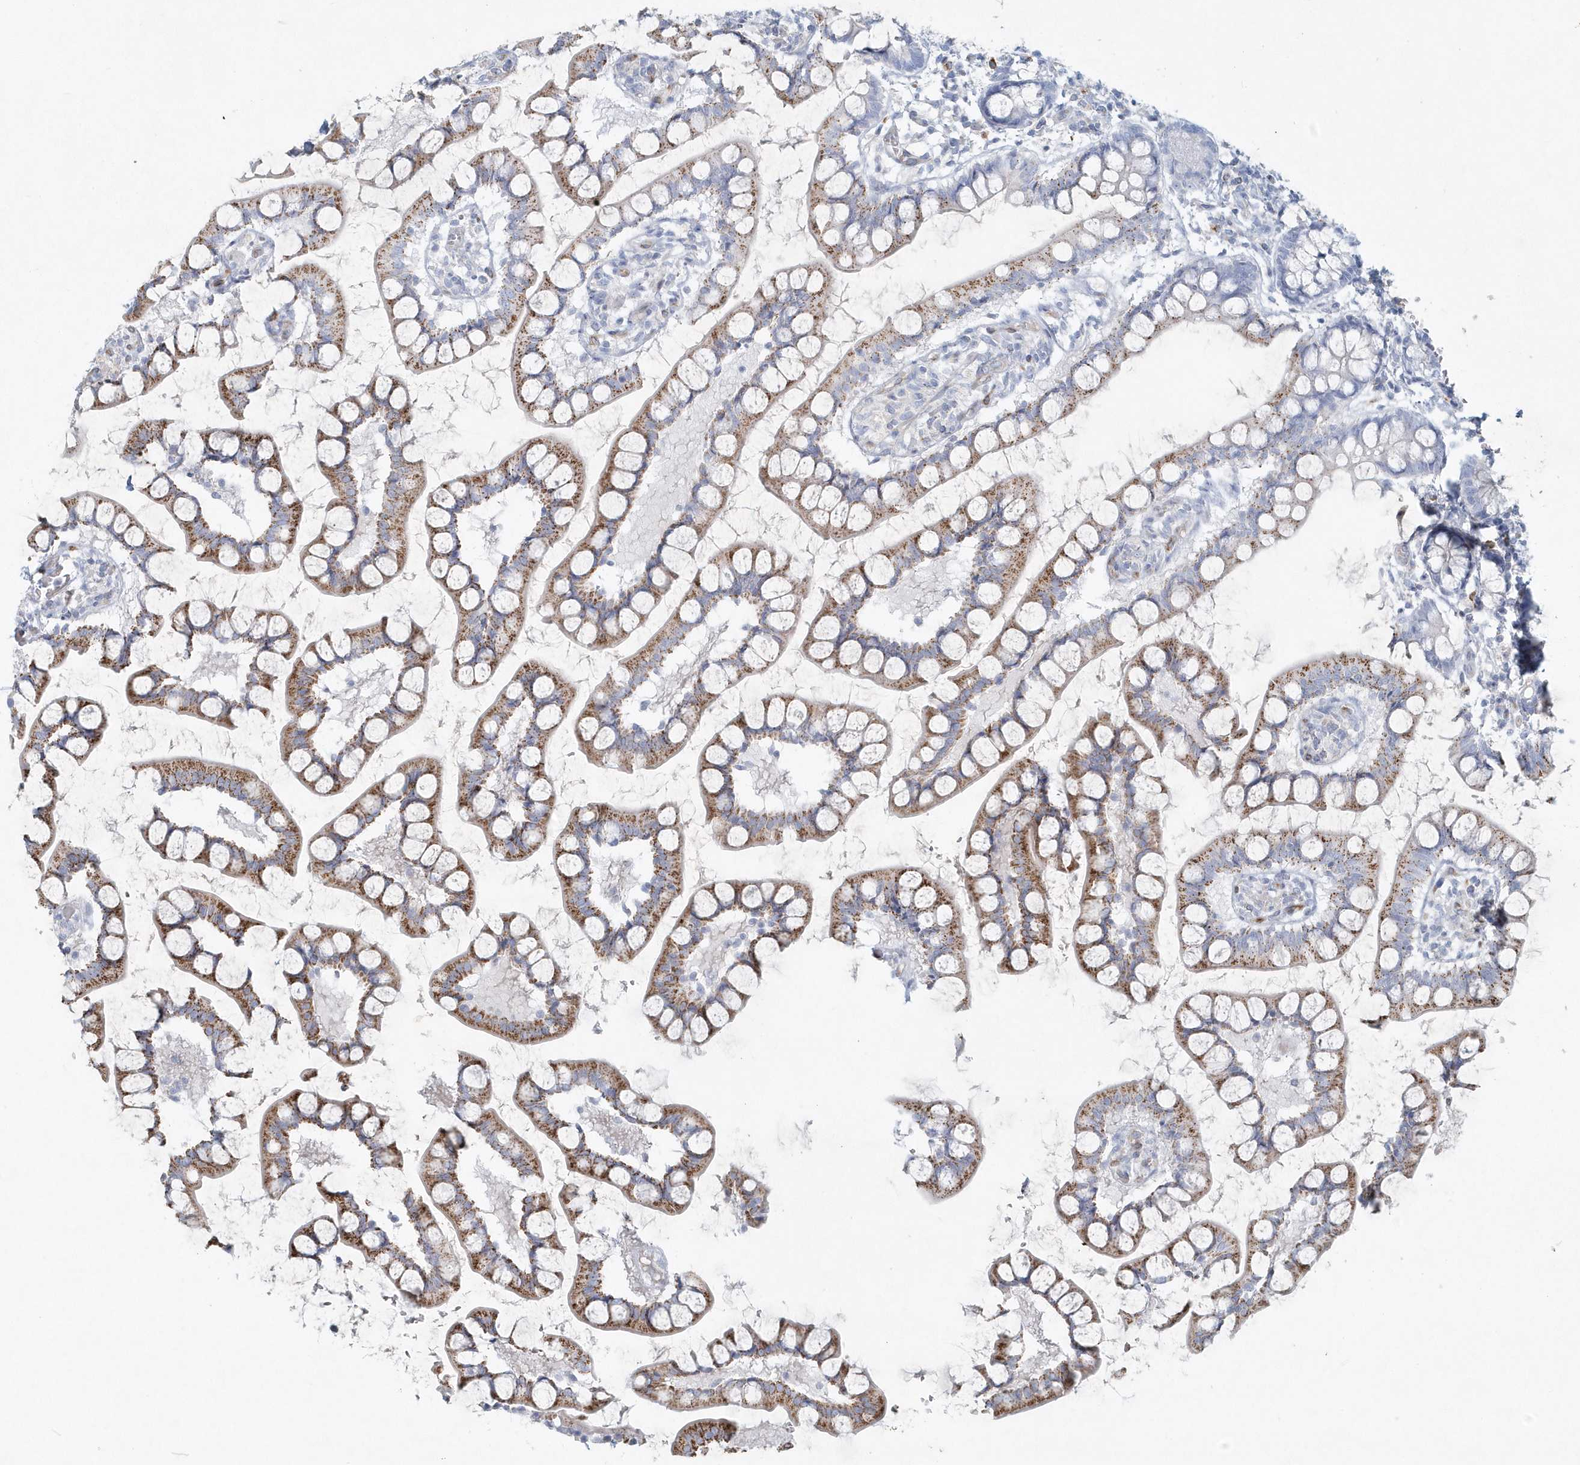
{"staining": {"intensity": "moderate", "quantity": "25%-75%", "location": "cytoplasmic/membranous"}, "tissue": "small intestine", "cell_type": "Glandular cells", "image_type": "normal", "snomed": [{"axis": "morphology", "description": "Normal tissue, NOS"}, {"axis": "topography", "description": "Small intestine"}], "caption": "Immunohistochemical staining of benign small intestine displays 25%-75% levels of moderate cytoplasmic/membranous protein staining in approximately 25%-75% of glandular cells.", "gene": "DNAH1", "patient": {"sex": "male", "age": 52}}